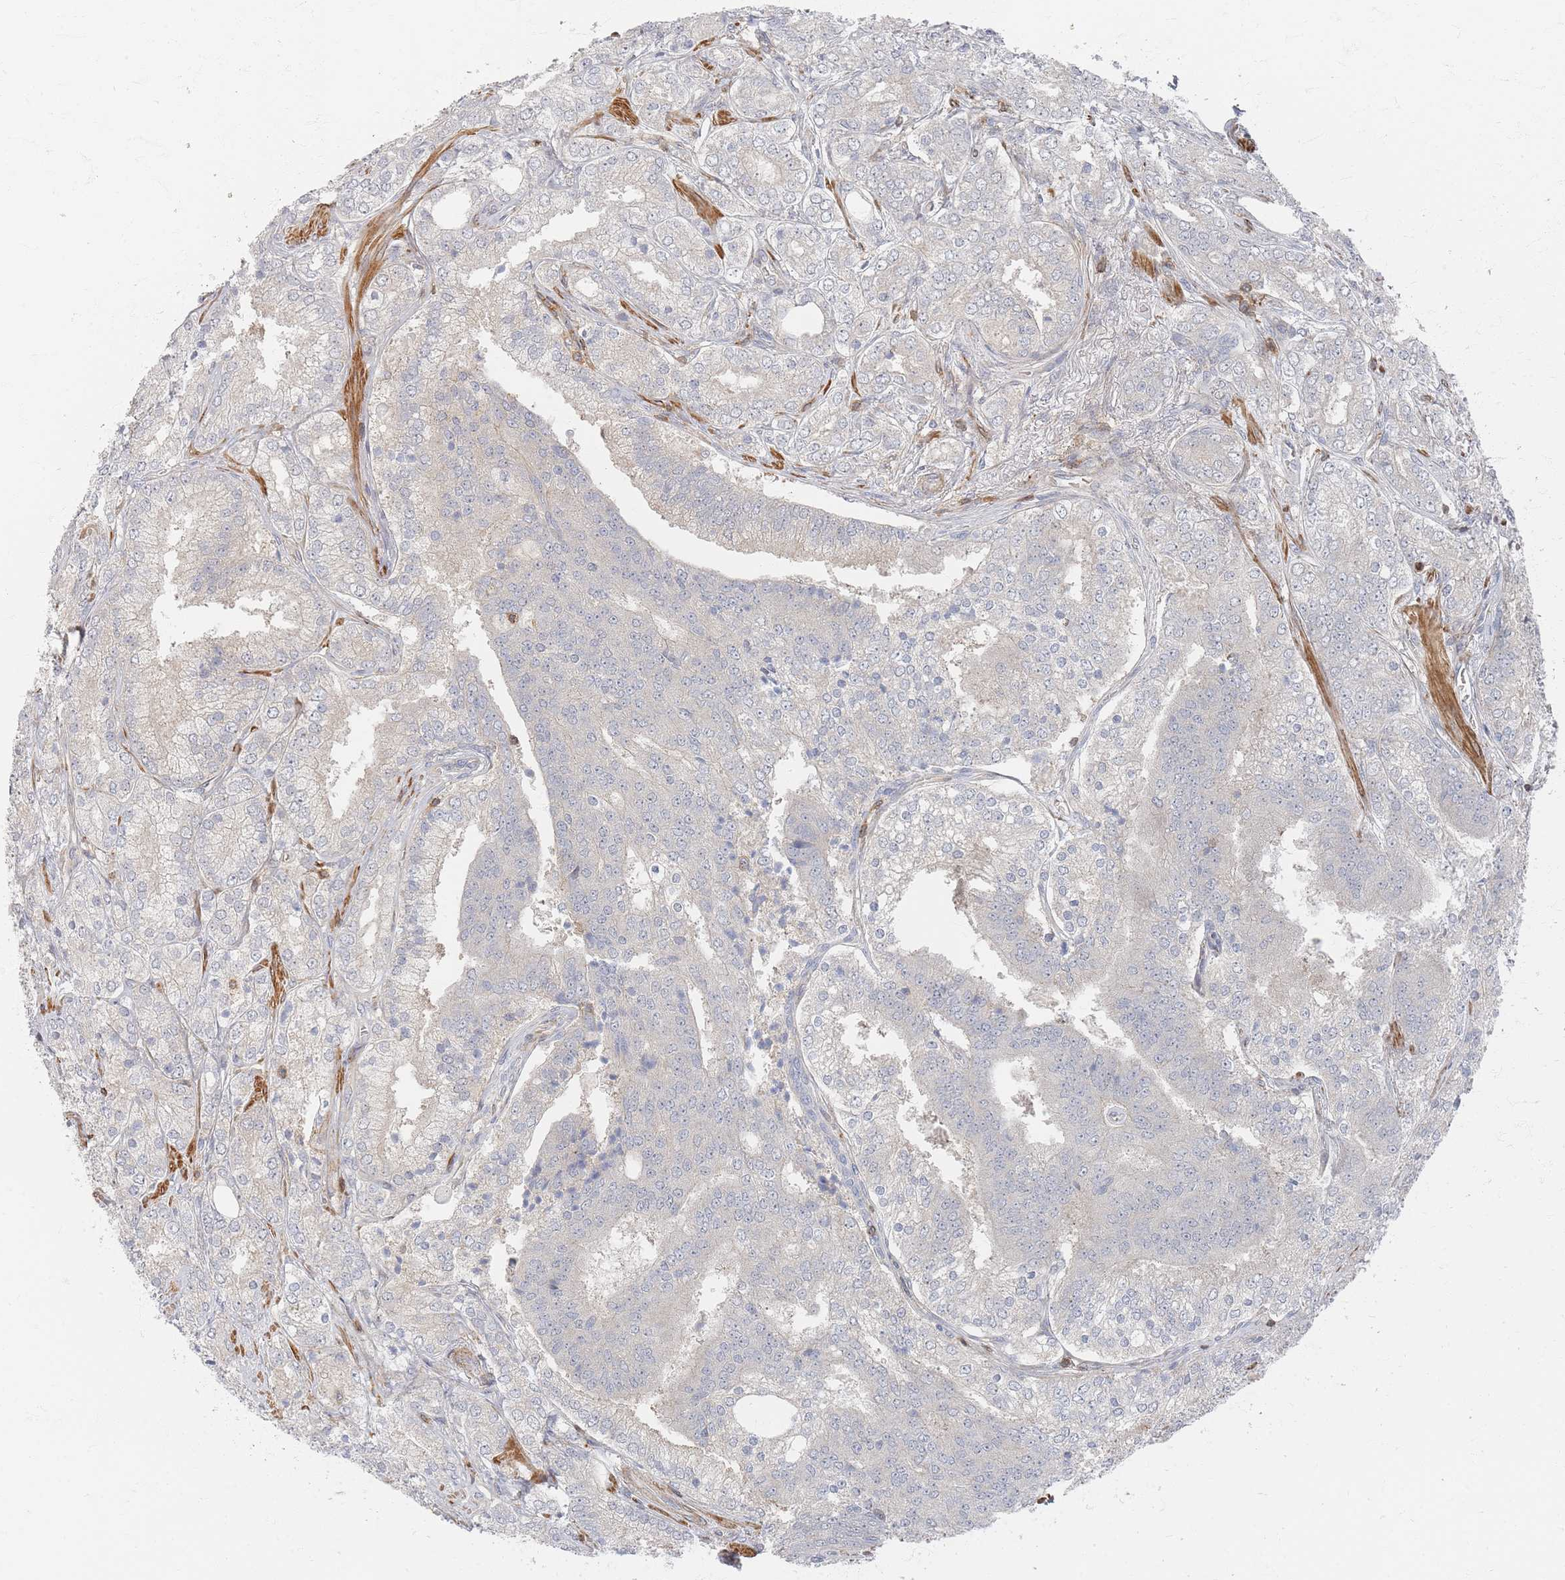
{"staining": {"intensity": "weak", "quantity": "<25%", "location": "cytoplasmic/membranous"}, "tissue": "prostate cancer", "cell_type": "Tumor cells", "image_type": "cancer", "snomed": [{"axis": "morphology", "description": "Adenocarcinoma, High grade"}, {"axis": "topography", "description": "Prostate"}], "caption": "IHC histopathology image of neoplastic tissue: human prostate adenocarcinoma (high-grade) stained with DAB (3,3'-diaminobenzidine) demonstrates no significant protein expression in tumor cells.", "gene": "ZNF852", "patient": {"sex": "male", "age": 63}}